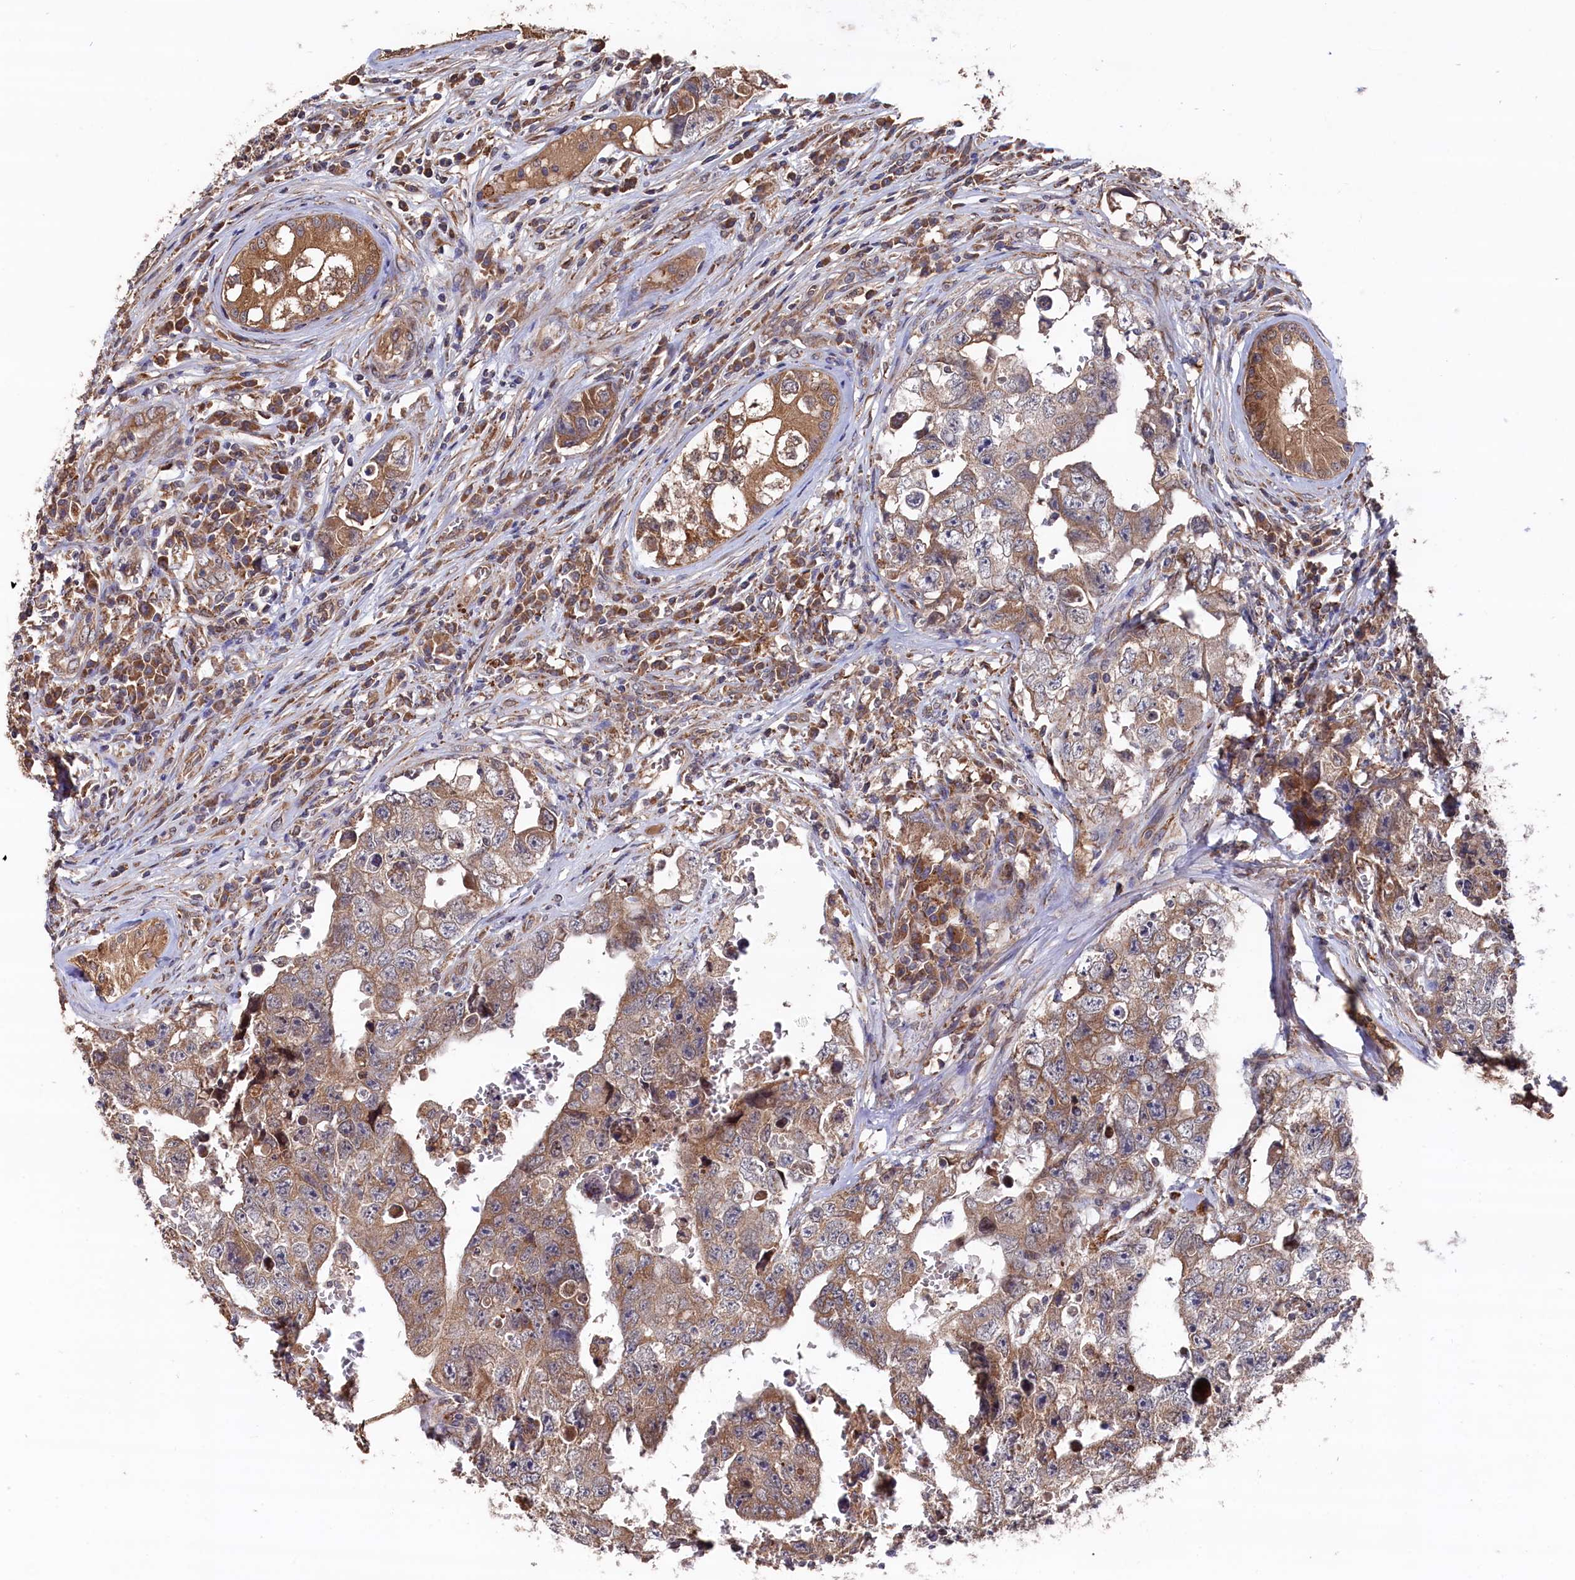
{"staining": {"intensity": "moderate", "quantity": ">75%", "location": "cytoplasmic/membranous"}, "tissue": "testis cancer", "cell_type": "Tumor cells", "image_type": "cancer", "snomed": [{"axis": "morphology", "description": "Carcinoma, Embryonal, NOS"}, {"axis": "topography", "description": "Testis"}], "caption": "IHC image of human testis embryonal carcinoma stained for a protein (brown), which reveals medium levels of moderate cytoplasmic/membranous expression in about >75% of tumor cells.", "gene": "SLC12A4", "patient": {"sex": "male", "age": 17}}